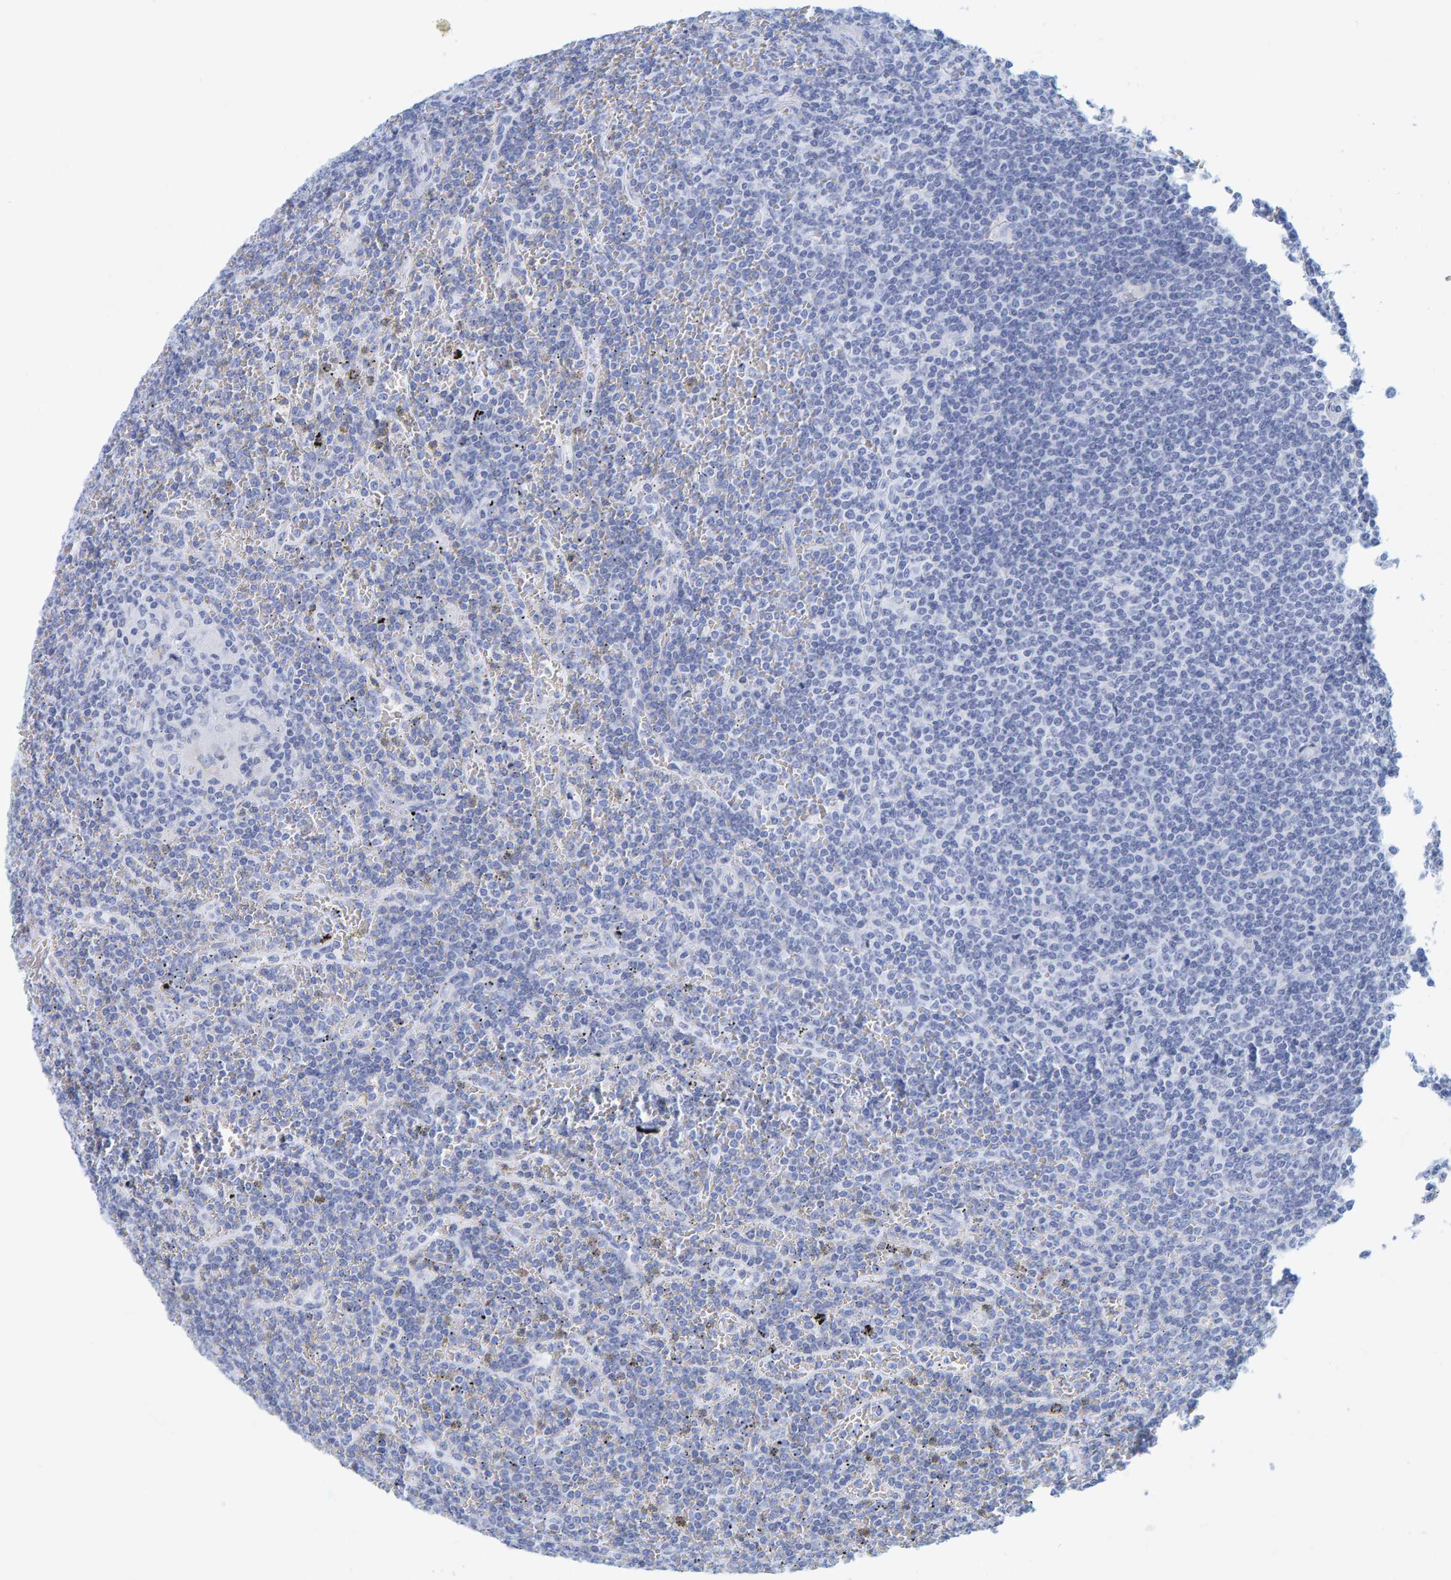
{"staining": {"intensity": "negative", "quantity": "none", "location": "none"}, "tissue": "lymphoma", "cell_type": "Tumor cells", "image_type": "cancer", "snomed": [{"axis": "morphology", "description": "Malignant lymphoma, non-Hodgkin's type, Low grade"}, {"axis": "topography", "description": "Spleen"}], "caption": "Tumor cells are negative for brown protein staining in lymphoma. Nuclei are stained in blue.", "gene": "SFTPC", "patient": {"sex": "female", "age": 19}}